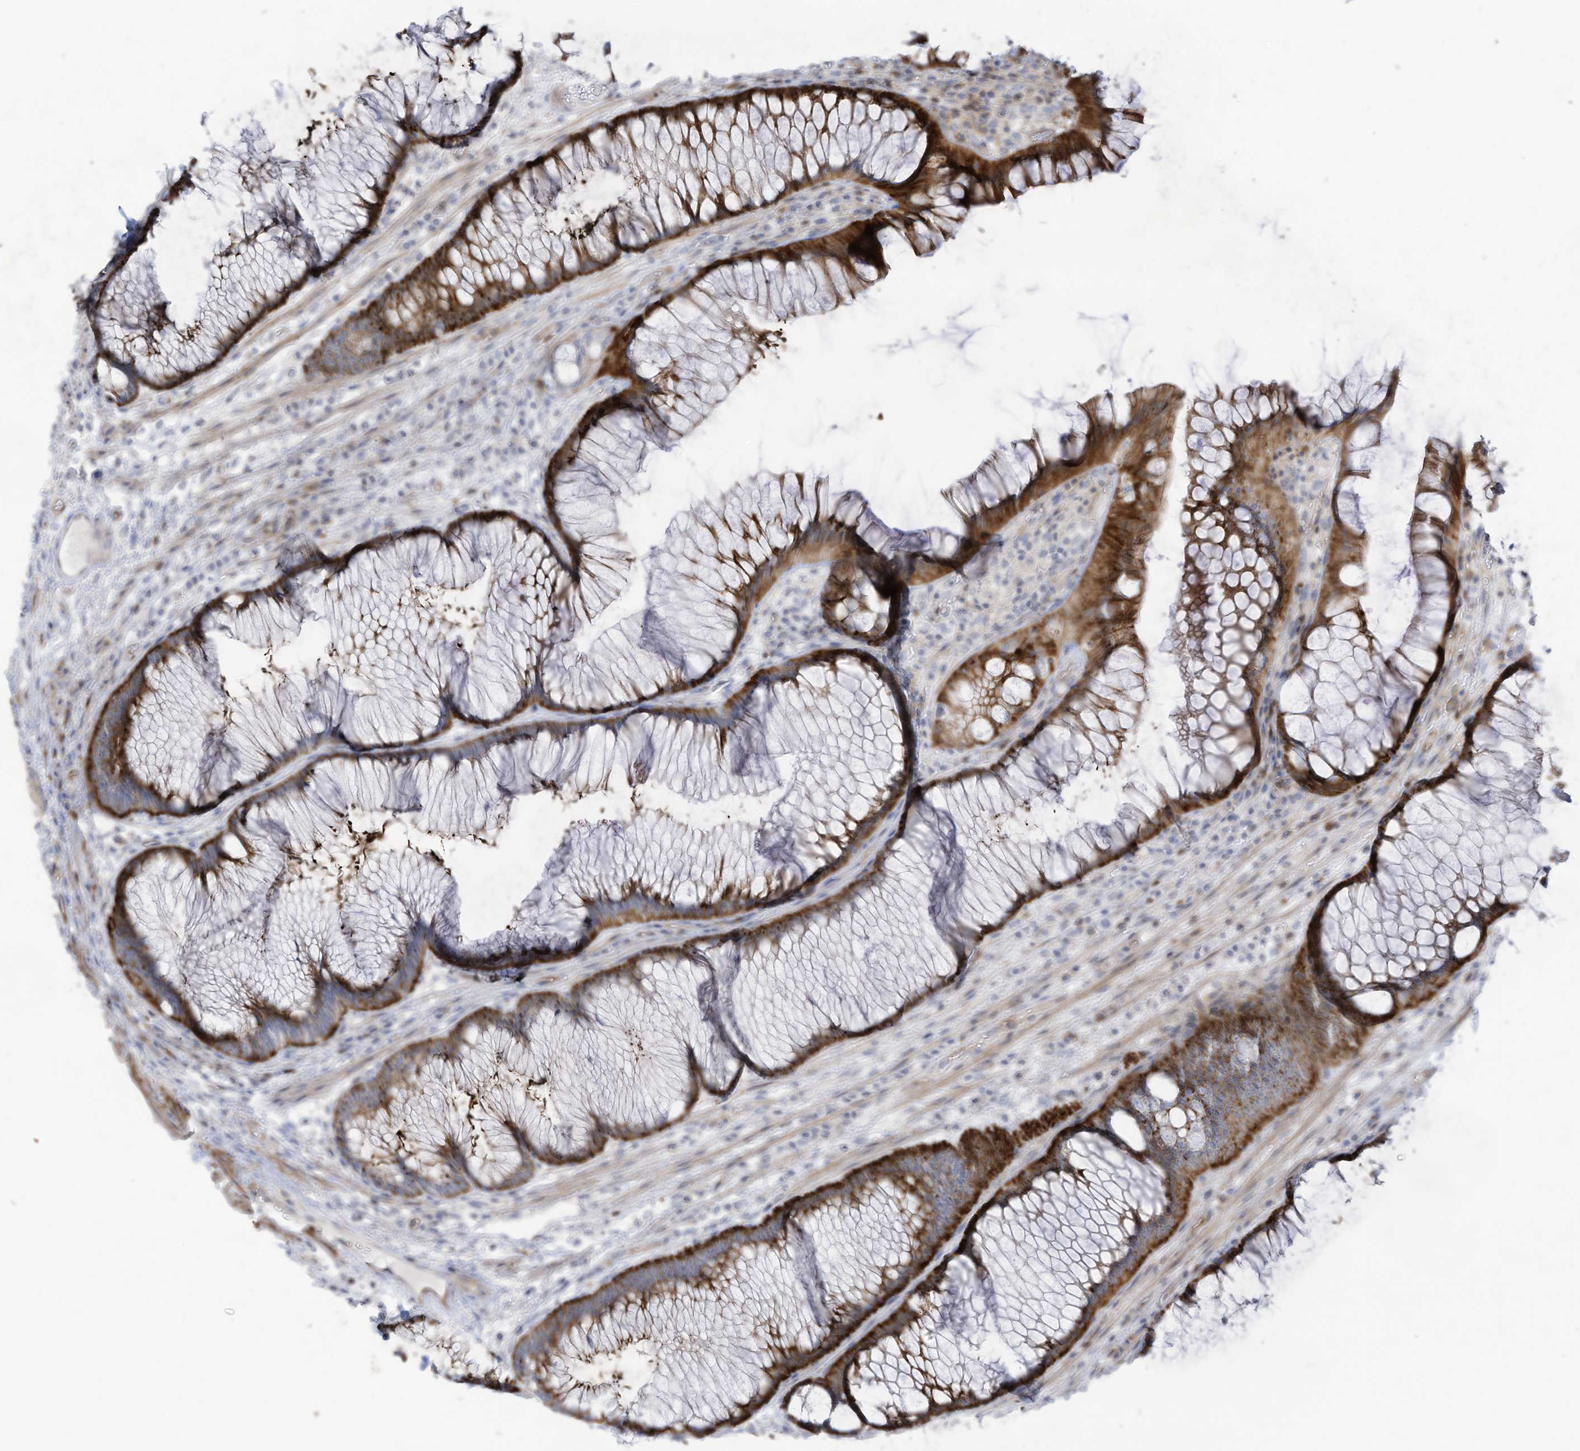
{"staining": {"intensity": "moderate", "quantity": ">75%", "location": "cytoplasmic/membranous"}, "tissue": "rectum", "cell_type": "Glandular cells", "image_type": "normal", "snomed": [{"axis": "morphology", "description": "Normal tissue, NOS"}, {"axis": "topography", "description": "Rectum"}], "caption": "Immunohistochemical staining of benign rectum displays moderate cytoplasmic/membranous protein expression in about >75% of glandular cells.", "gene": "THNSL2", "patient": {"sex": "male", "age": 51}}